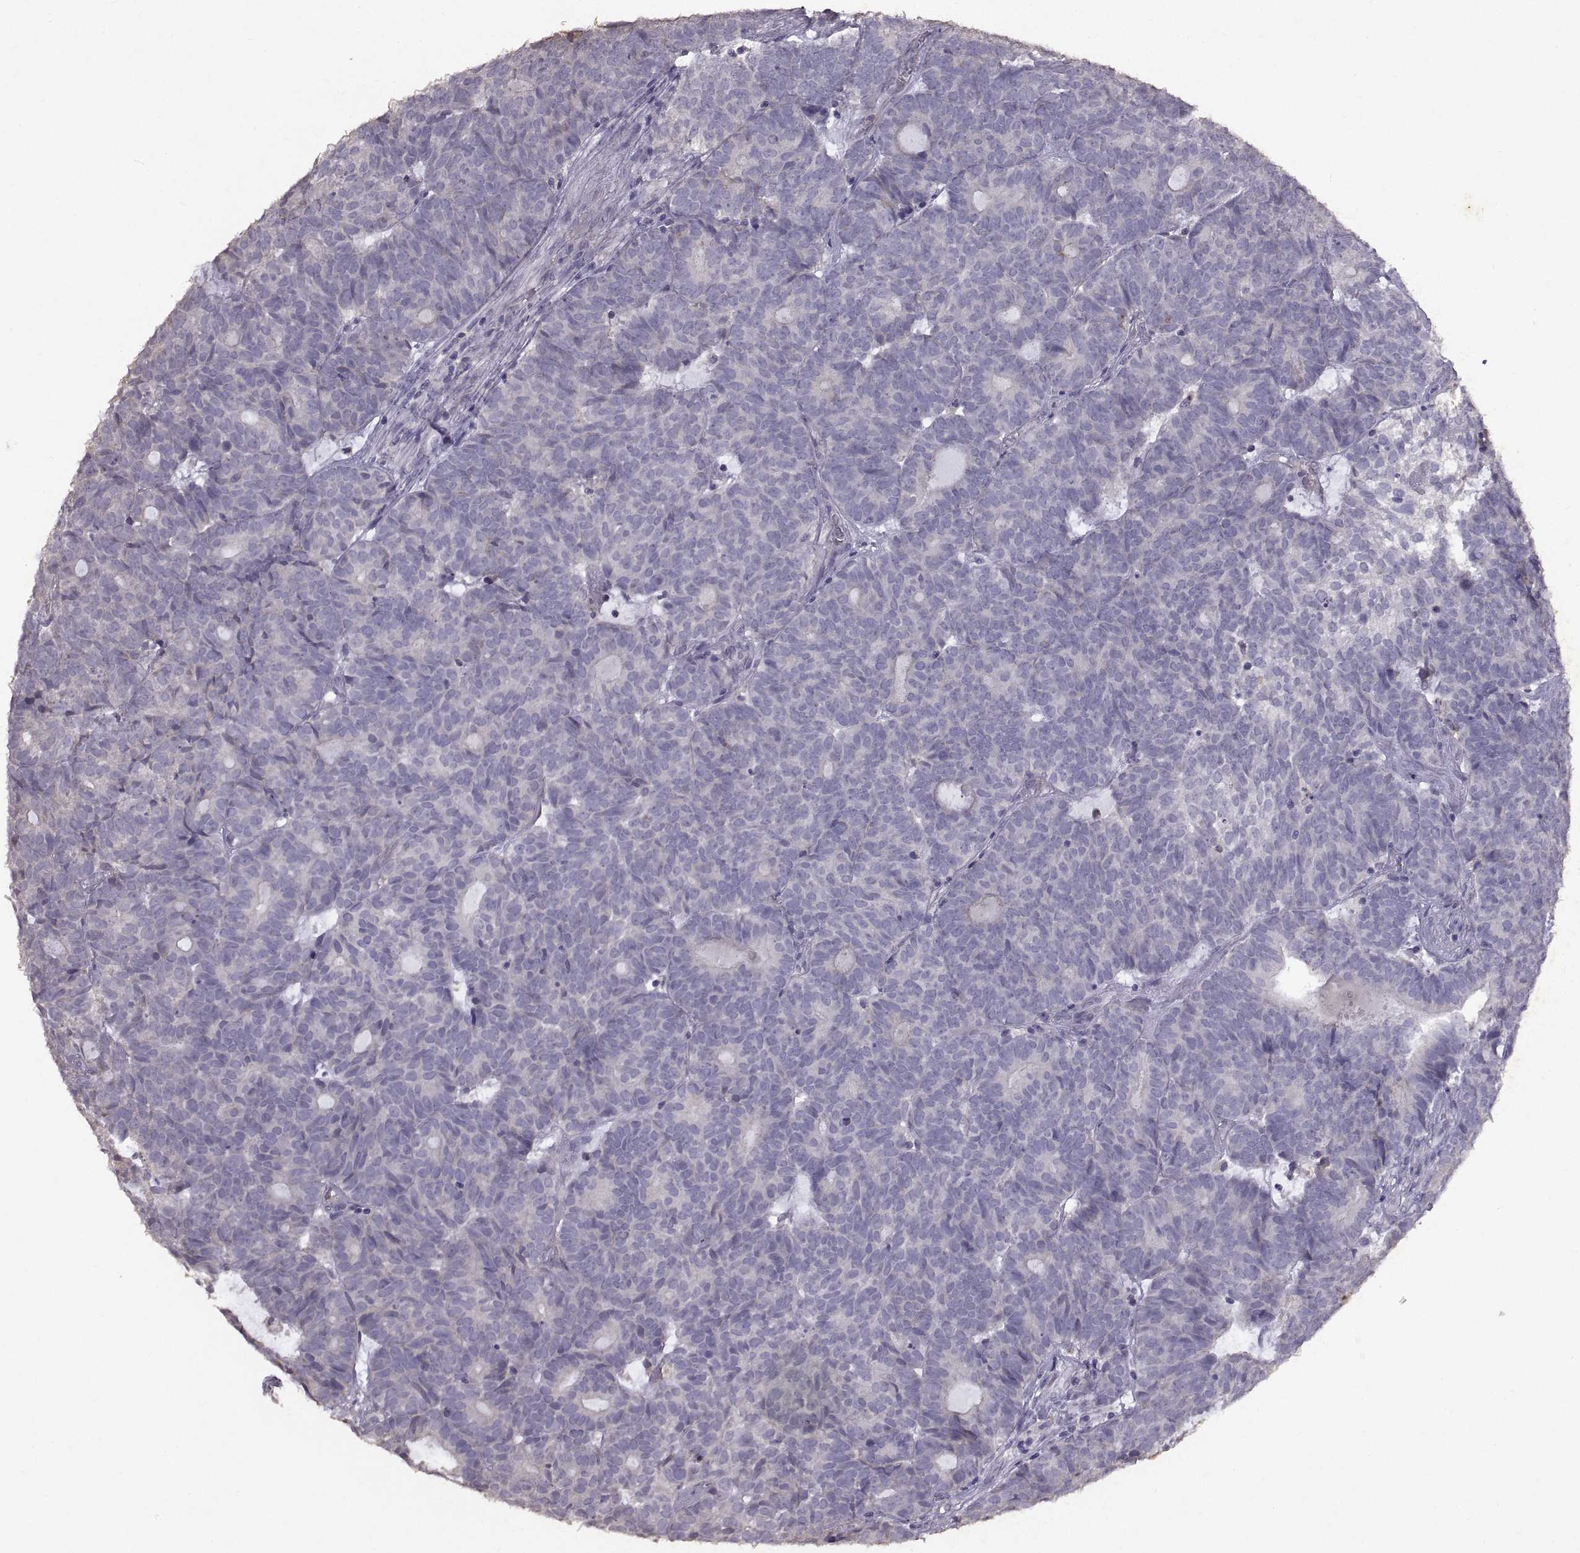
{"staining": {"intensity": "negative", "quantity": "none", "location": "none"}, "tissue": "head and neck cancer", "cell_type": "Tumor cells", "image_type": "cancer", "snomed": [{"axis": "morphology", "description": "Adenocarcinoma, NOS"}, {"axis": "topography", "description": "Head-Neck"}], "caption": "Micrograph shows no significant protein positivity in tumor cells of head and neck cancer (adenocarcinoma).", "gene": "DEFB136", "patient": {"sex": "female", "age": 81}}